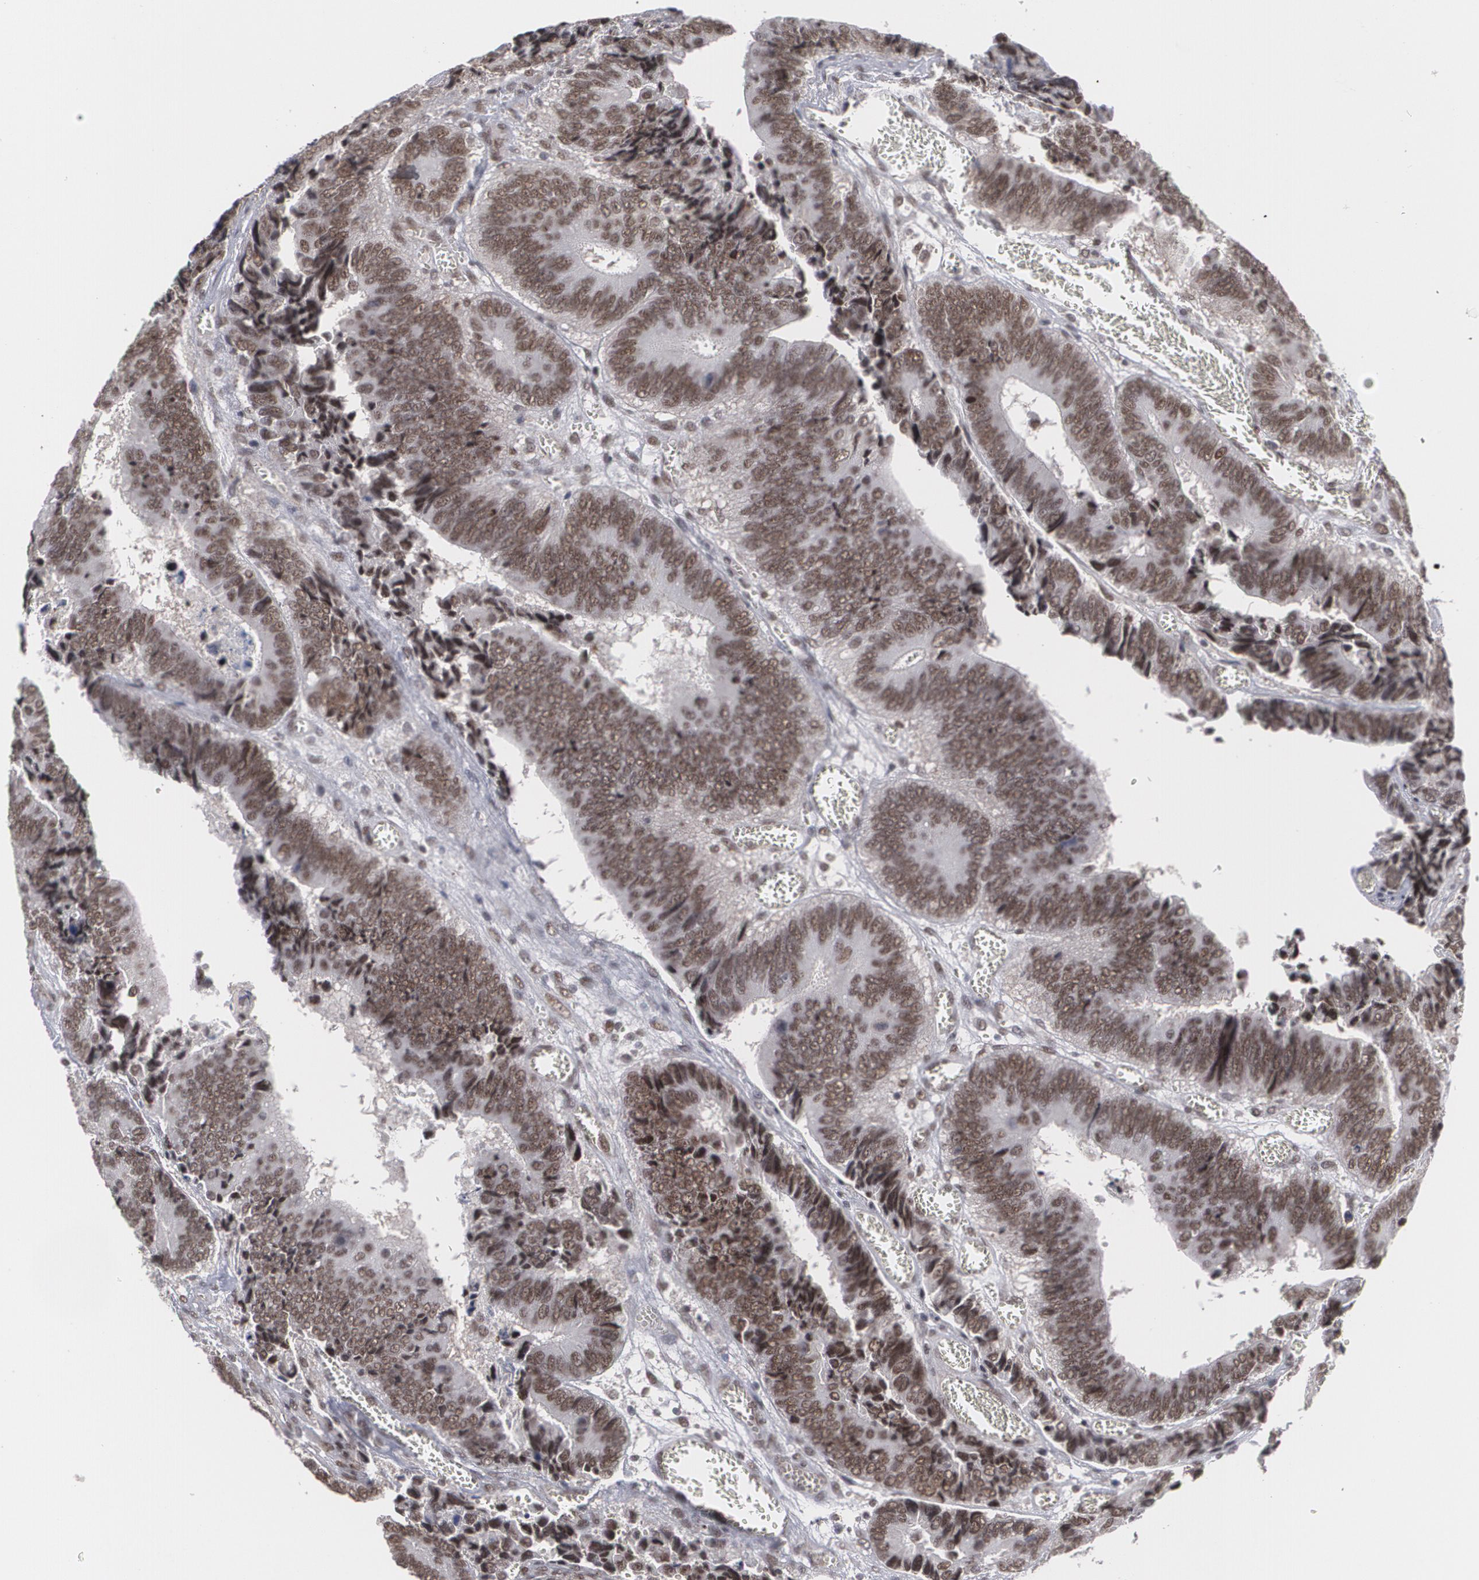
{"staining": {"intensity": "moderate", "quantity": ">75%", "location": "nuclear"}, "tissue": "colorectal cancer", "cell_type": "Tumor cells", "image_type": "cancer", "snomed": [{"axis": "morphology", "description": "Adenocarcinoma, NOS"}, {"axis": "topography", "description": "Colon"}], "caption": "Tumor cells reveal medium levels of moderate nuclear staining in approximately >75% of cells in colorectal adenocarcinoma.", "gene": "INTS6", "patient": {"sex": "male", "age": 72}}